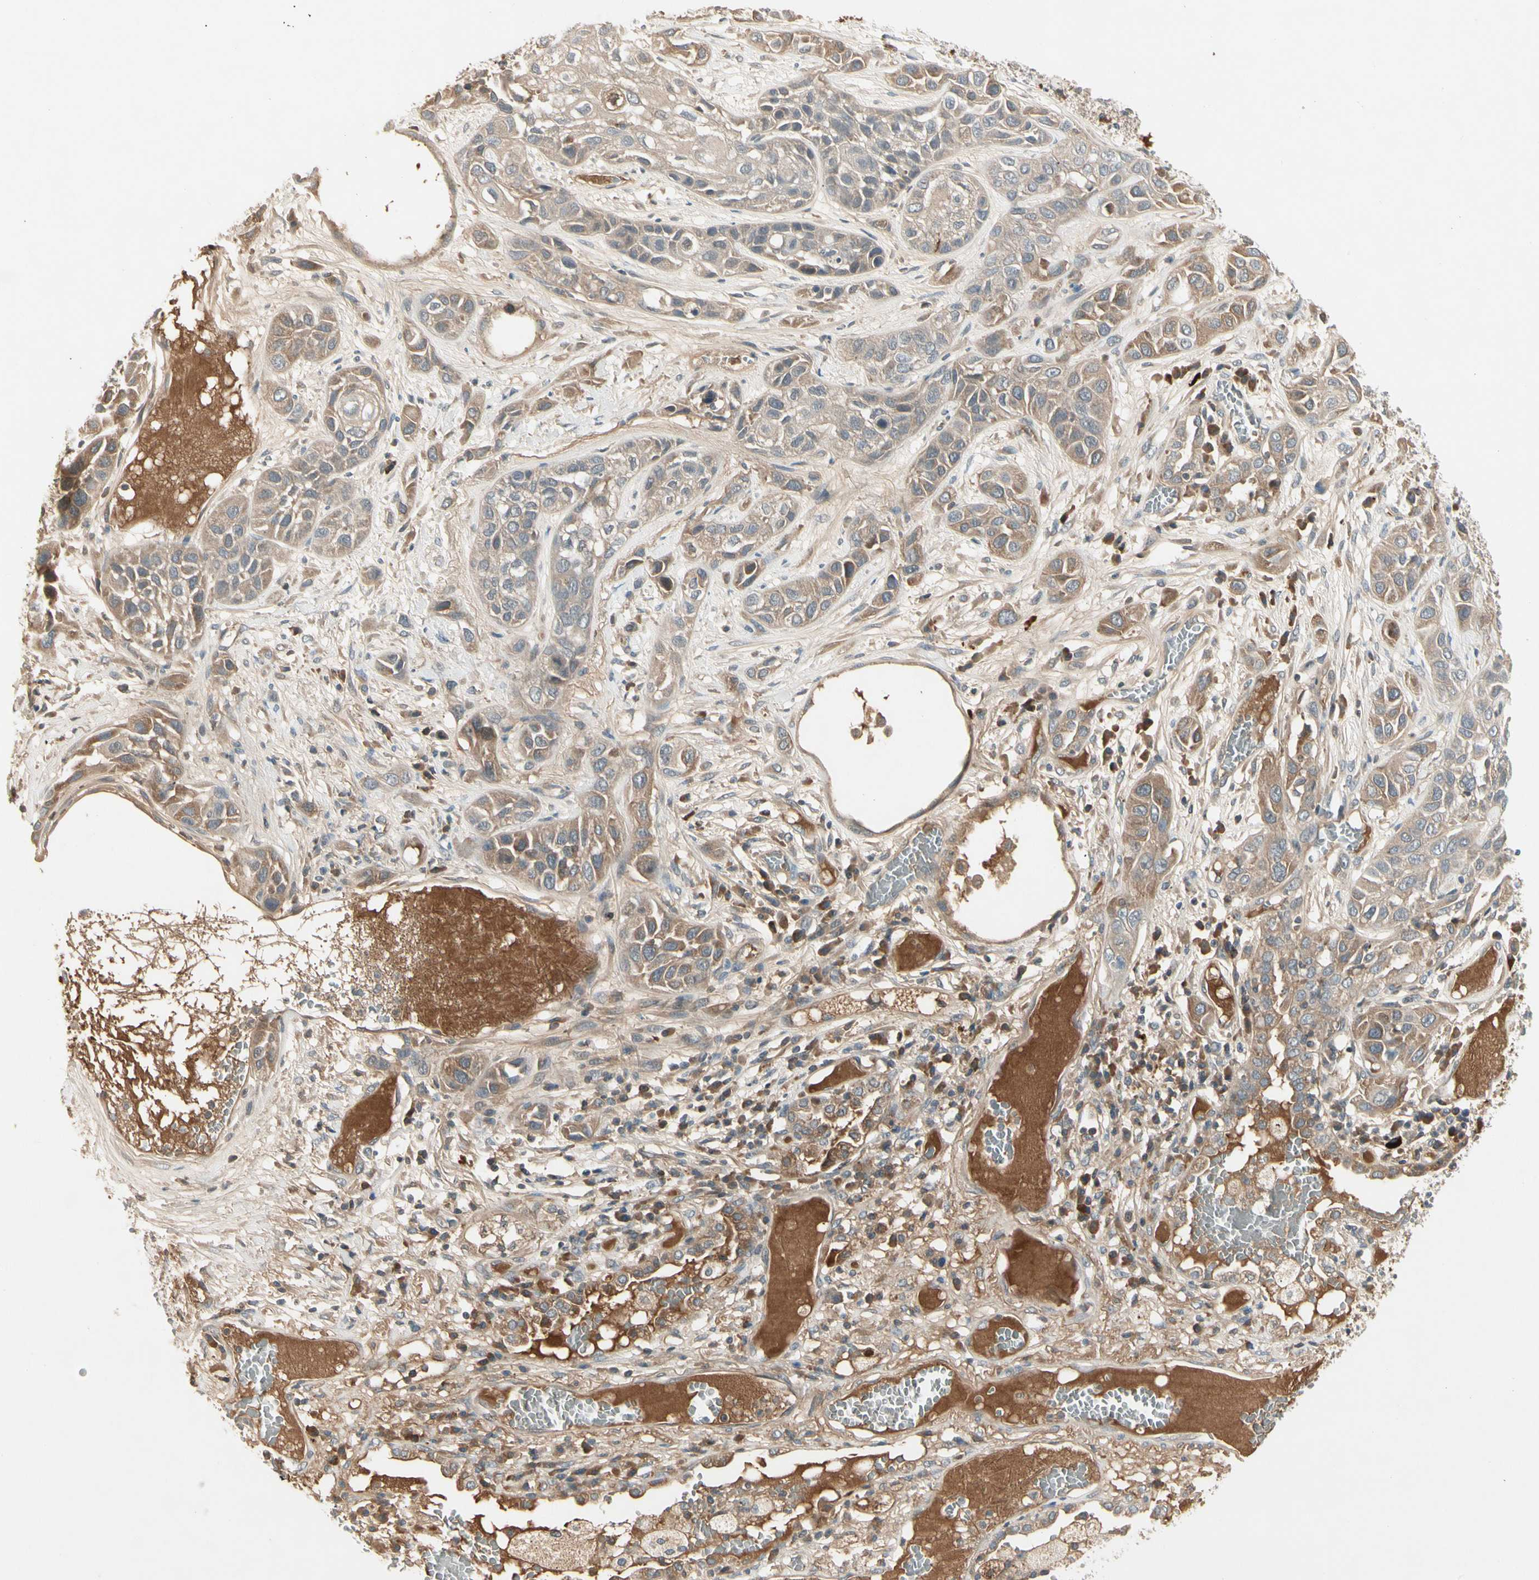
{"staining": {"intensity": "weak", "quantity": ">75%", "location": "cytoplasmic/membranous"}, "tissue": "lung cancer", "cell_type": "Tumor cells", "image_type": "cancer", "snomed": [{"axis": "morphology", "description": "Squamous cell carcinoma, NOS"}, {"axis": "topography", "description": "Lung"}], "caption": "Immunohistochemistry (IHC) photomicrograph of neoplastic tissue: lung cancer (squamous cell carcinoma) stained using immunohistochemistry reveals low levels of weak protein expression localized specifically in the cytoplasmic/membranous of tumor cells, appearing as a cytoplasmic/membranous brown color.", "gene": "CCL4", "patient": {"sex": "male", "age": 71}}